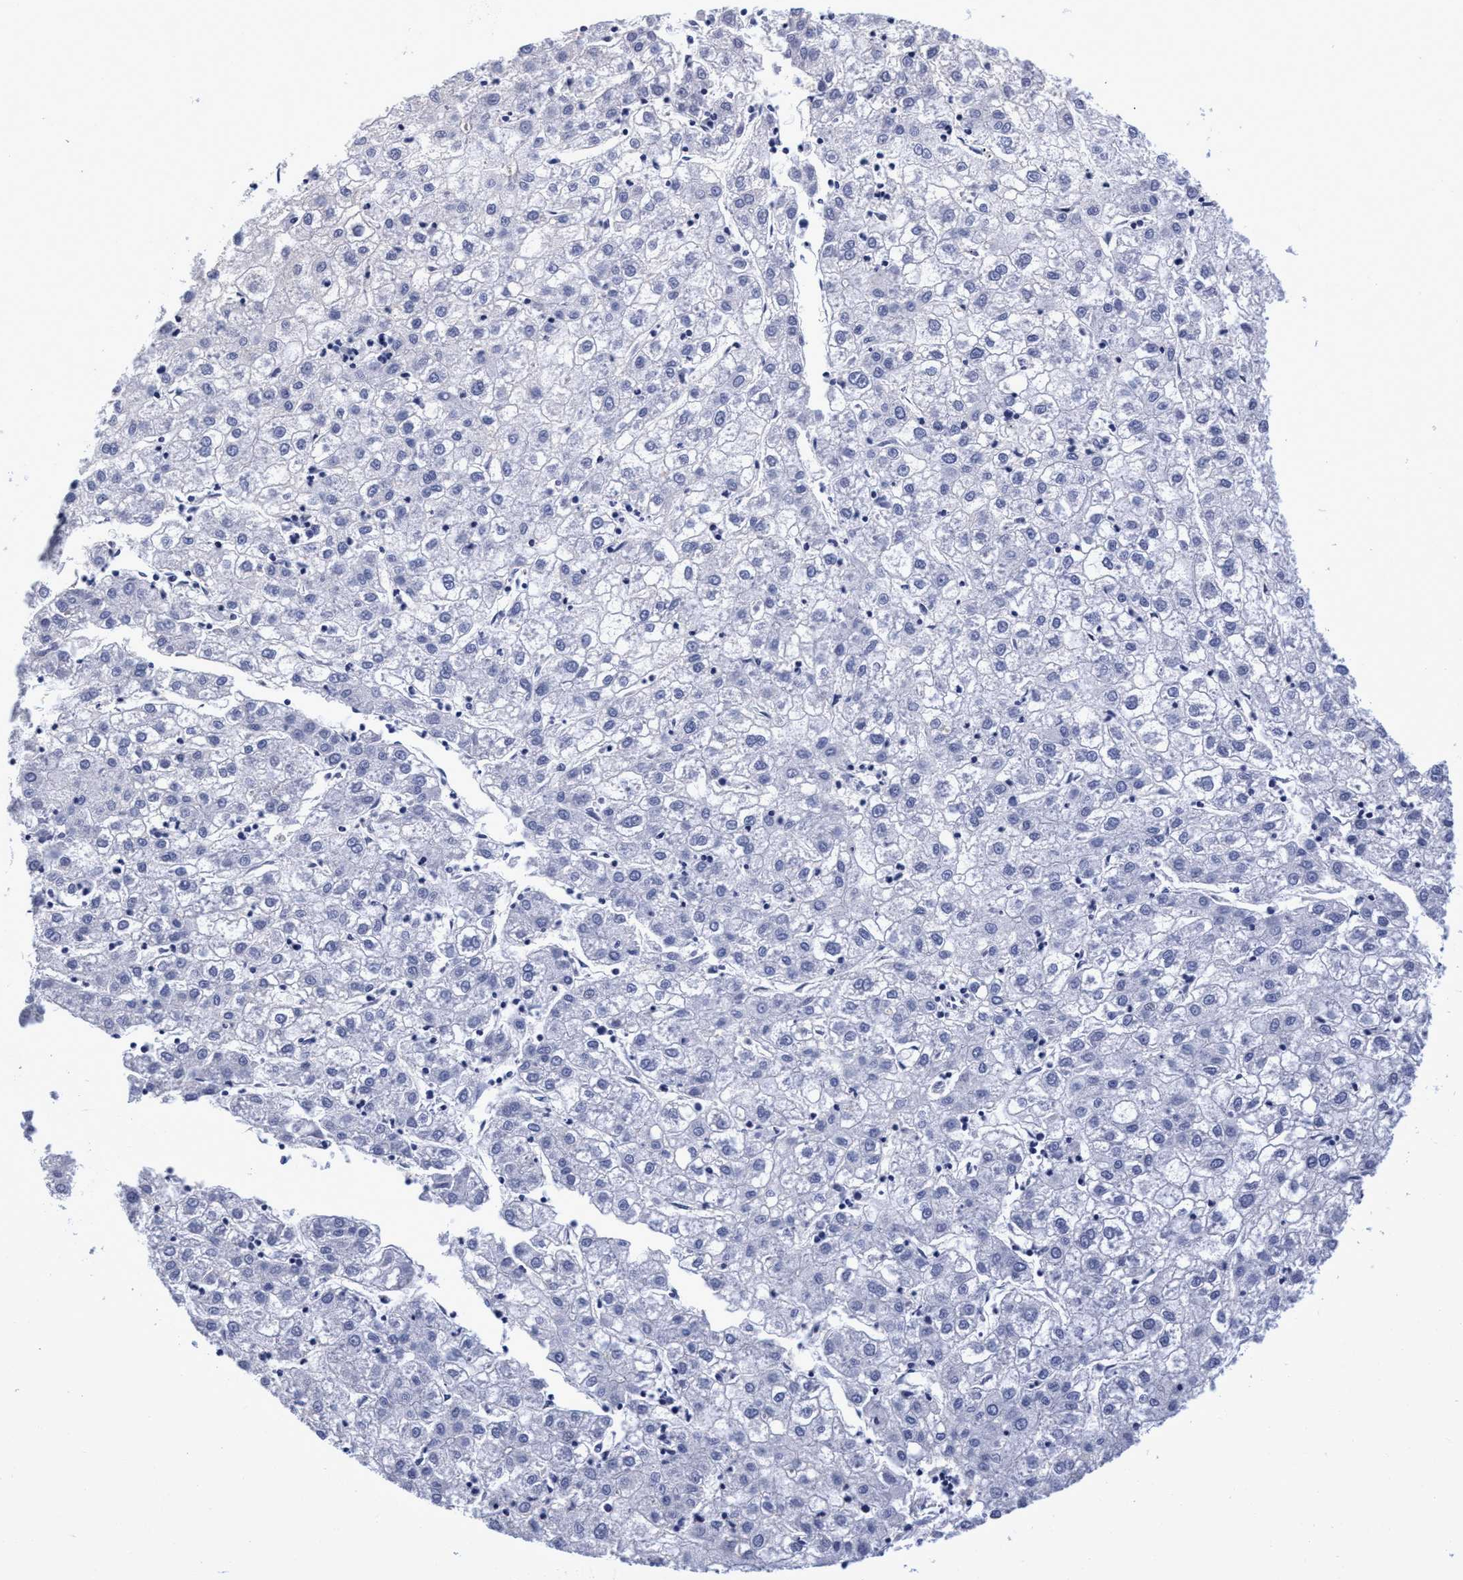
{"staining": {"intensity": "negative", "quantity": "none", "location": "none"}, "tissue": "liver cancer", "cell_type": "Tumor cells", "image_type": "cancer", "snomed": [{"axis": "morphology", "description": "Carcinoma, Hepatocellular, NOS"}, {"axis": "topography", "description": "Liver"}], "caption": "Immunohistochemistry photomicrograph of neoplastic tissue: human hepatocellular carcinoma (liver) stained with DAB (3,3'-diaminobenzidine) exhibits no significant protein expression in tumor cells. The staining is performed using DAB brown chromogen with nuclei counter-stained in using hematoxylin.", "gene": "PLPPR1", "patient": {"sex": "male", "age": 72}}